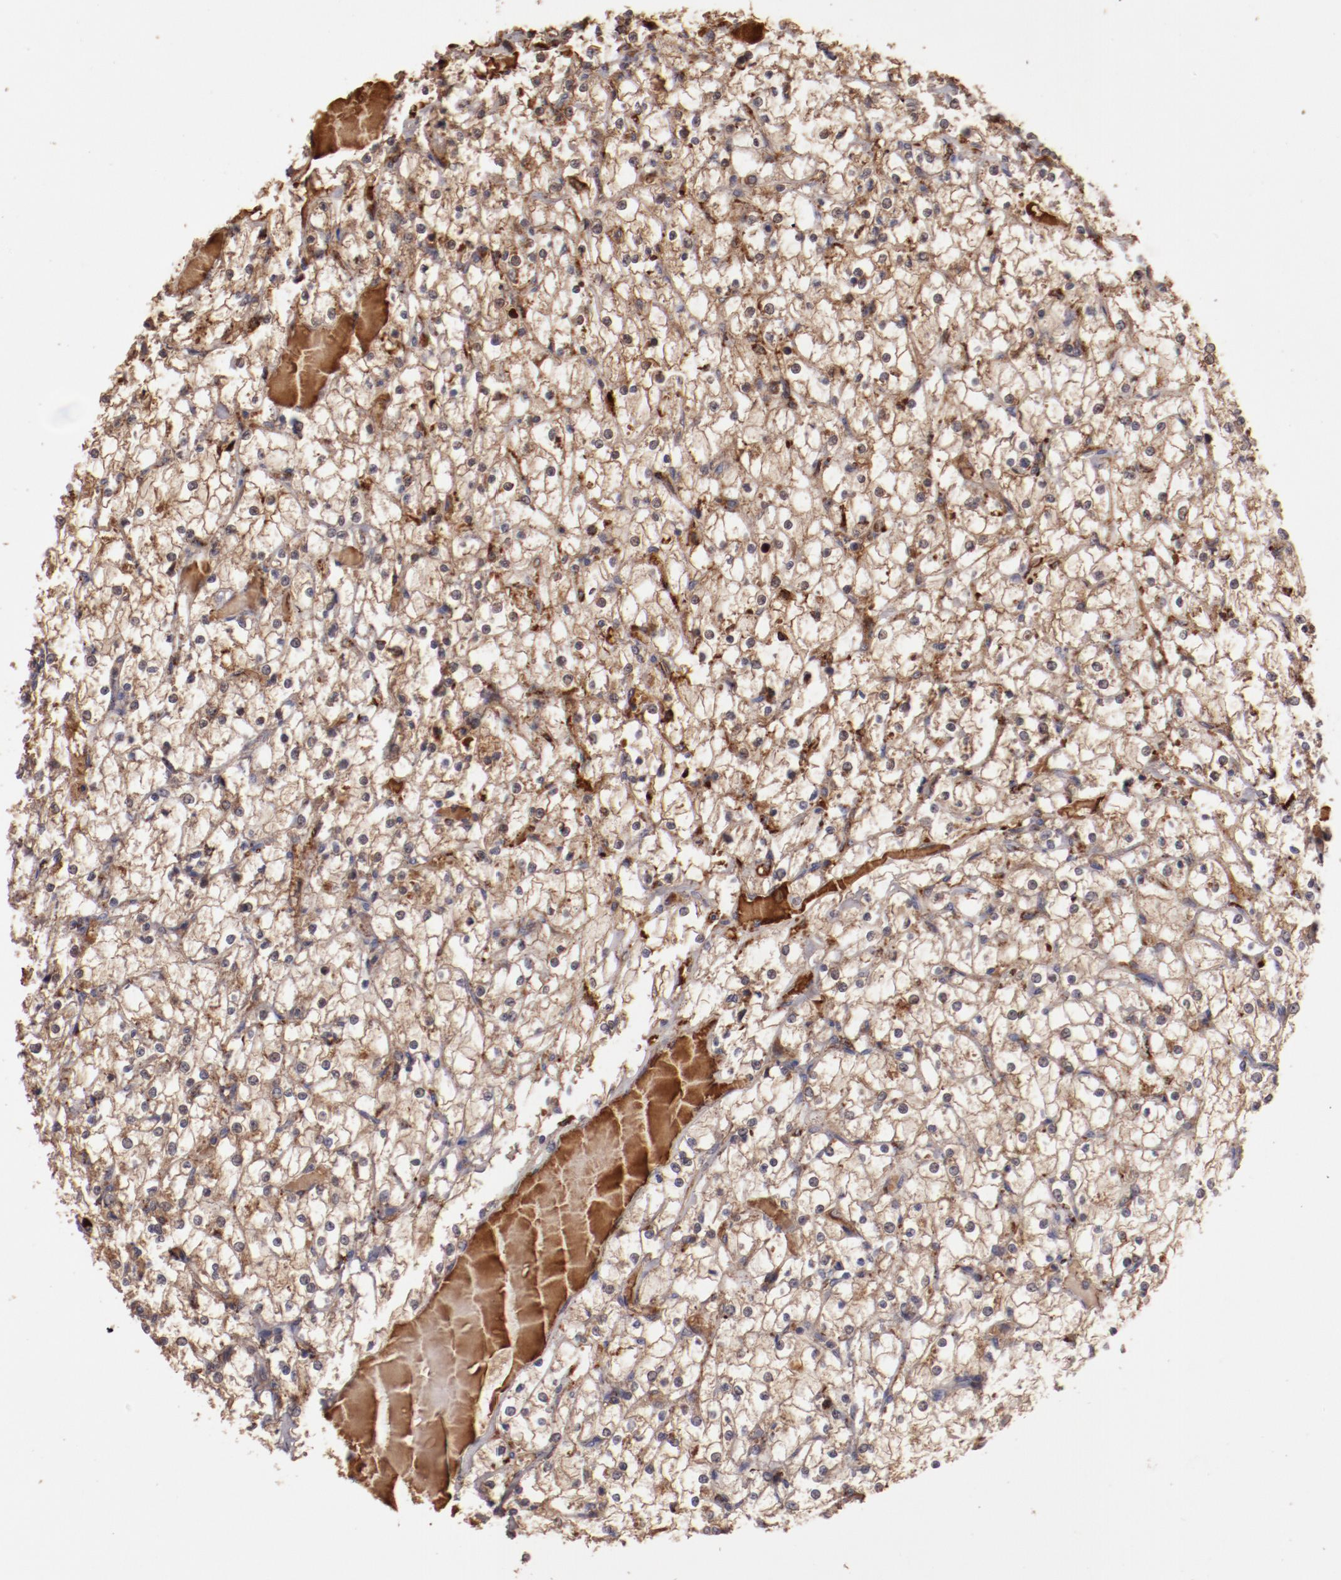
{"staining": {"intensity": "moderate", "quantity": ">75%", "location": "cytoplasmic/membranous"}, "tissue": "renal cancer", "cell_type": "Tumor cells", "image_type": "cancer", "snomed": [{"axis": "morphology", "description": "Adenocarcinoma, NOS"}, {"axis": "topography", "description": "Kidney"}], "caption": "Immunohistochemistry (IHC) of adenocarcinoma (renal) reveals medium levels of moderate cytoplasmic/membranous staining in approximately >75% of tumor cells.", "gene": "SRRD", "patient": {"sex": "female", "age": 73}}